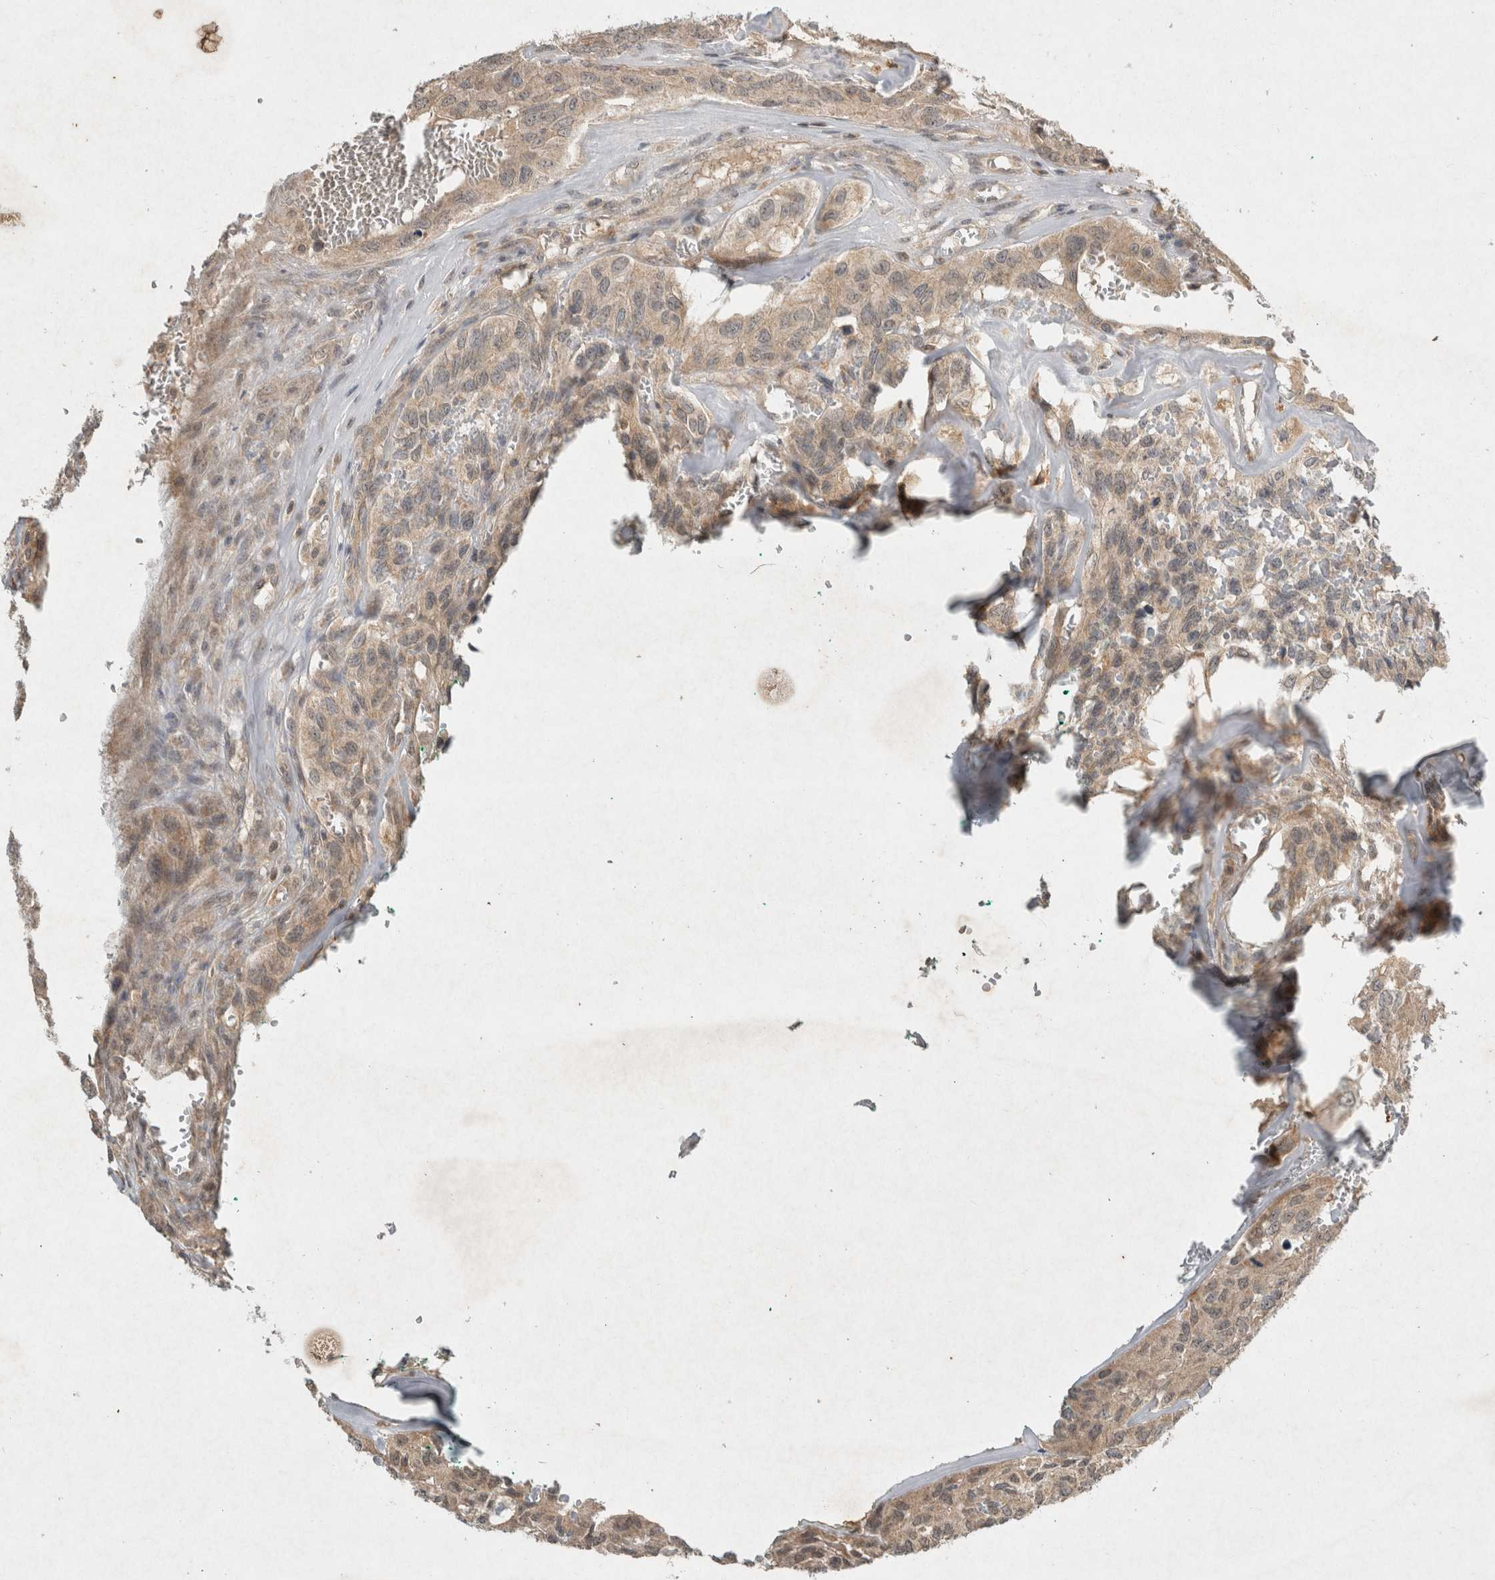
{"staining": {"intensity": "weak", "quantity": ">75%", "location": "cytoplasmic/membranous"}, "tissue": "head and neck cancer", "cell_type": "Tumor cells", "image_type": "cancer", "snomed": [{"axis": "morphology", "description": "Adenocarcinoma, NOS"}, {"axis": "topography", "description": "Salivary gland, NOS"}, {"axis": "topography", "description": "Head-Neck"}], "caption": "Brown immunohistochemical staining in human adenocarcinoma (head and neck) displays weak cytoplasmic/membranous expression in about >75% of tumor cells. (Stains: DAB in brown, nuclei in blue, Microscopy: brightfield microscopy at high magnification).", "gene": "LOXL2", "patient": {"sex": "female", "age": 76}}